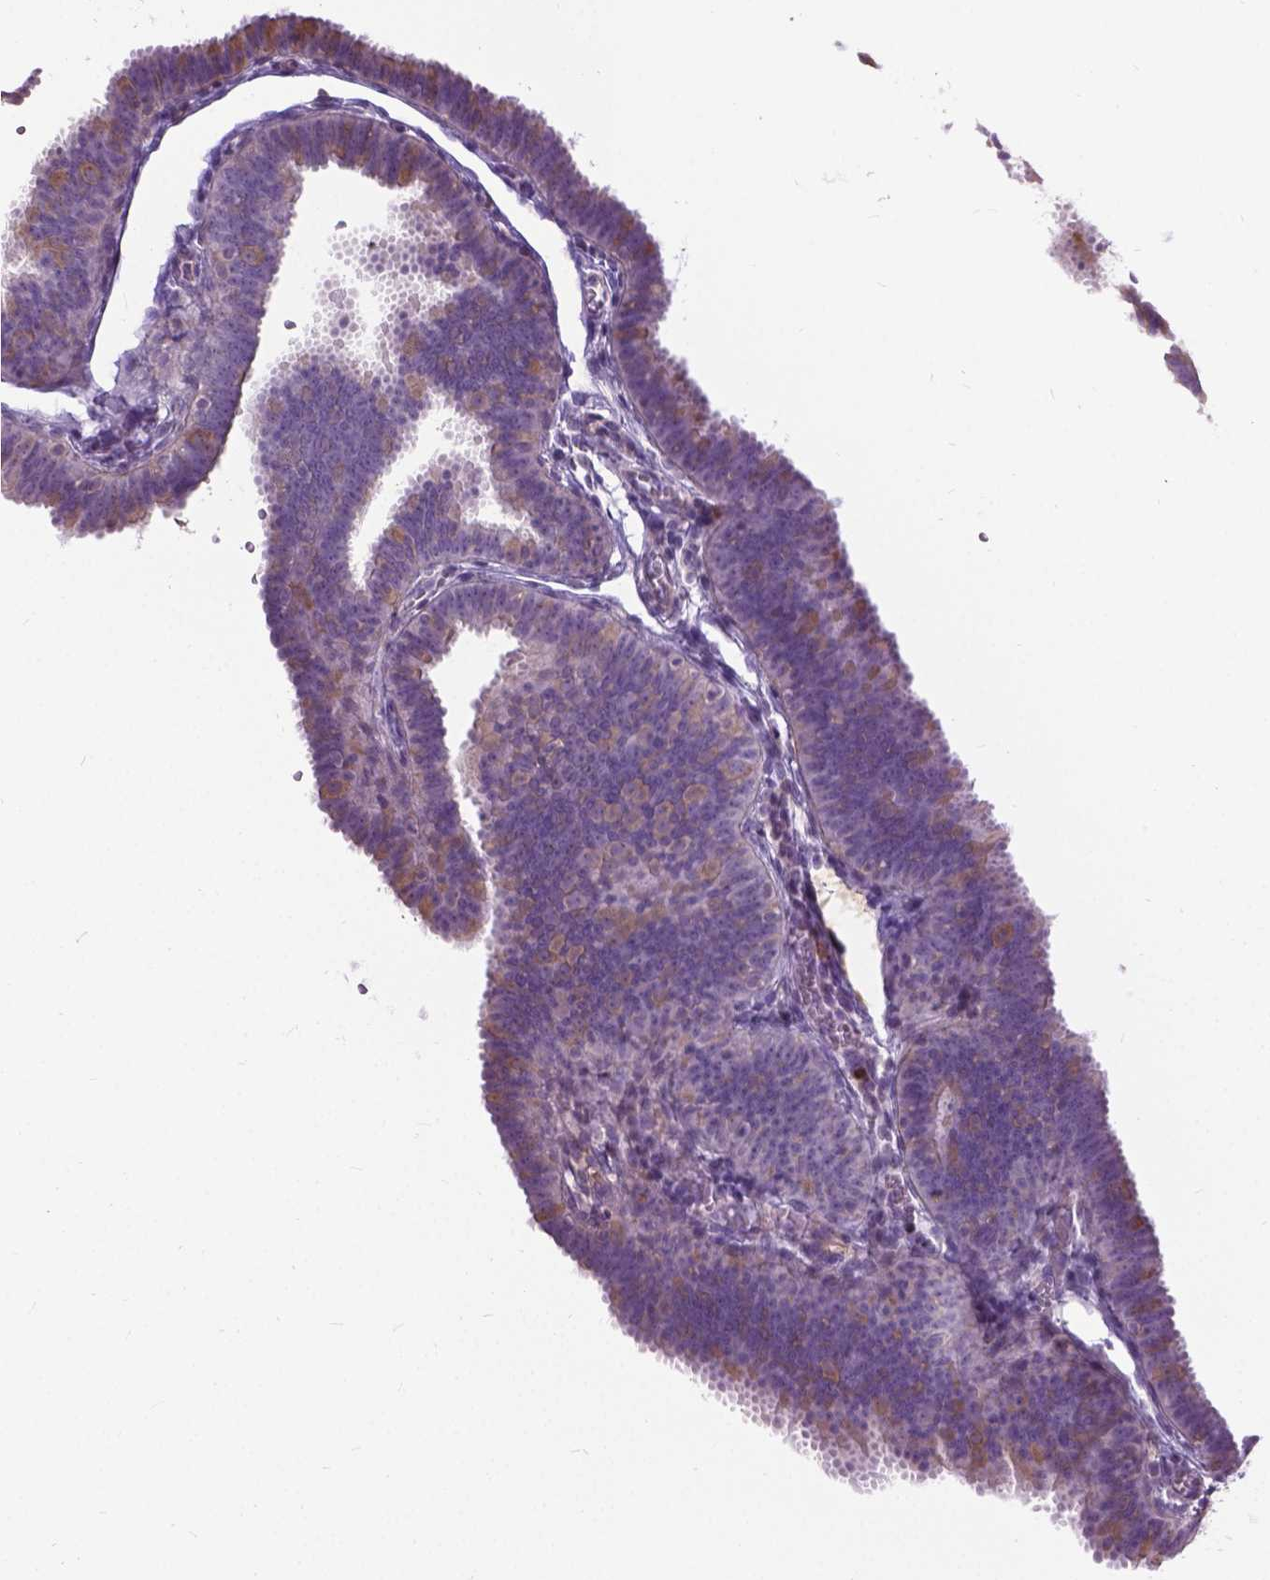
{"staining": {"intensity": "weak", "quantity": "<25%", "location": "cytoplasmic/membranous"}, "tissue": "fallopian tube", "cell_type": "Glandular cells", "image_type": "normal", "snomed": [{"axis": "morphology", "description": "Normal tissue, NOS"}, {"axis": "topography", "description": "Fallopian tube"}], "caption": "DAB (3,3'-diaminobenzidine) immunohistochemical staining of normal fallopian tube exhibits no significant expression in glandular cells. The staining is performed using DAB (3,3'-diaminobenzidine) brown chromogen with nuclei counter-stained in using hematoxylin.", "gene": "JAK3", "patient": {"sex": "female", "age": 25}}